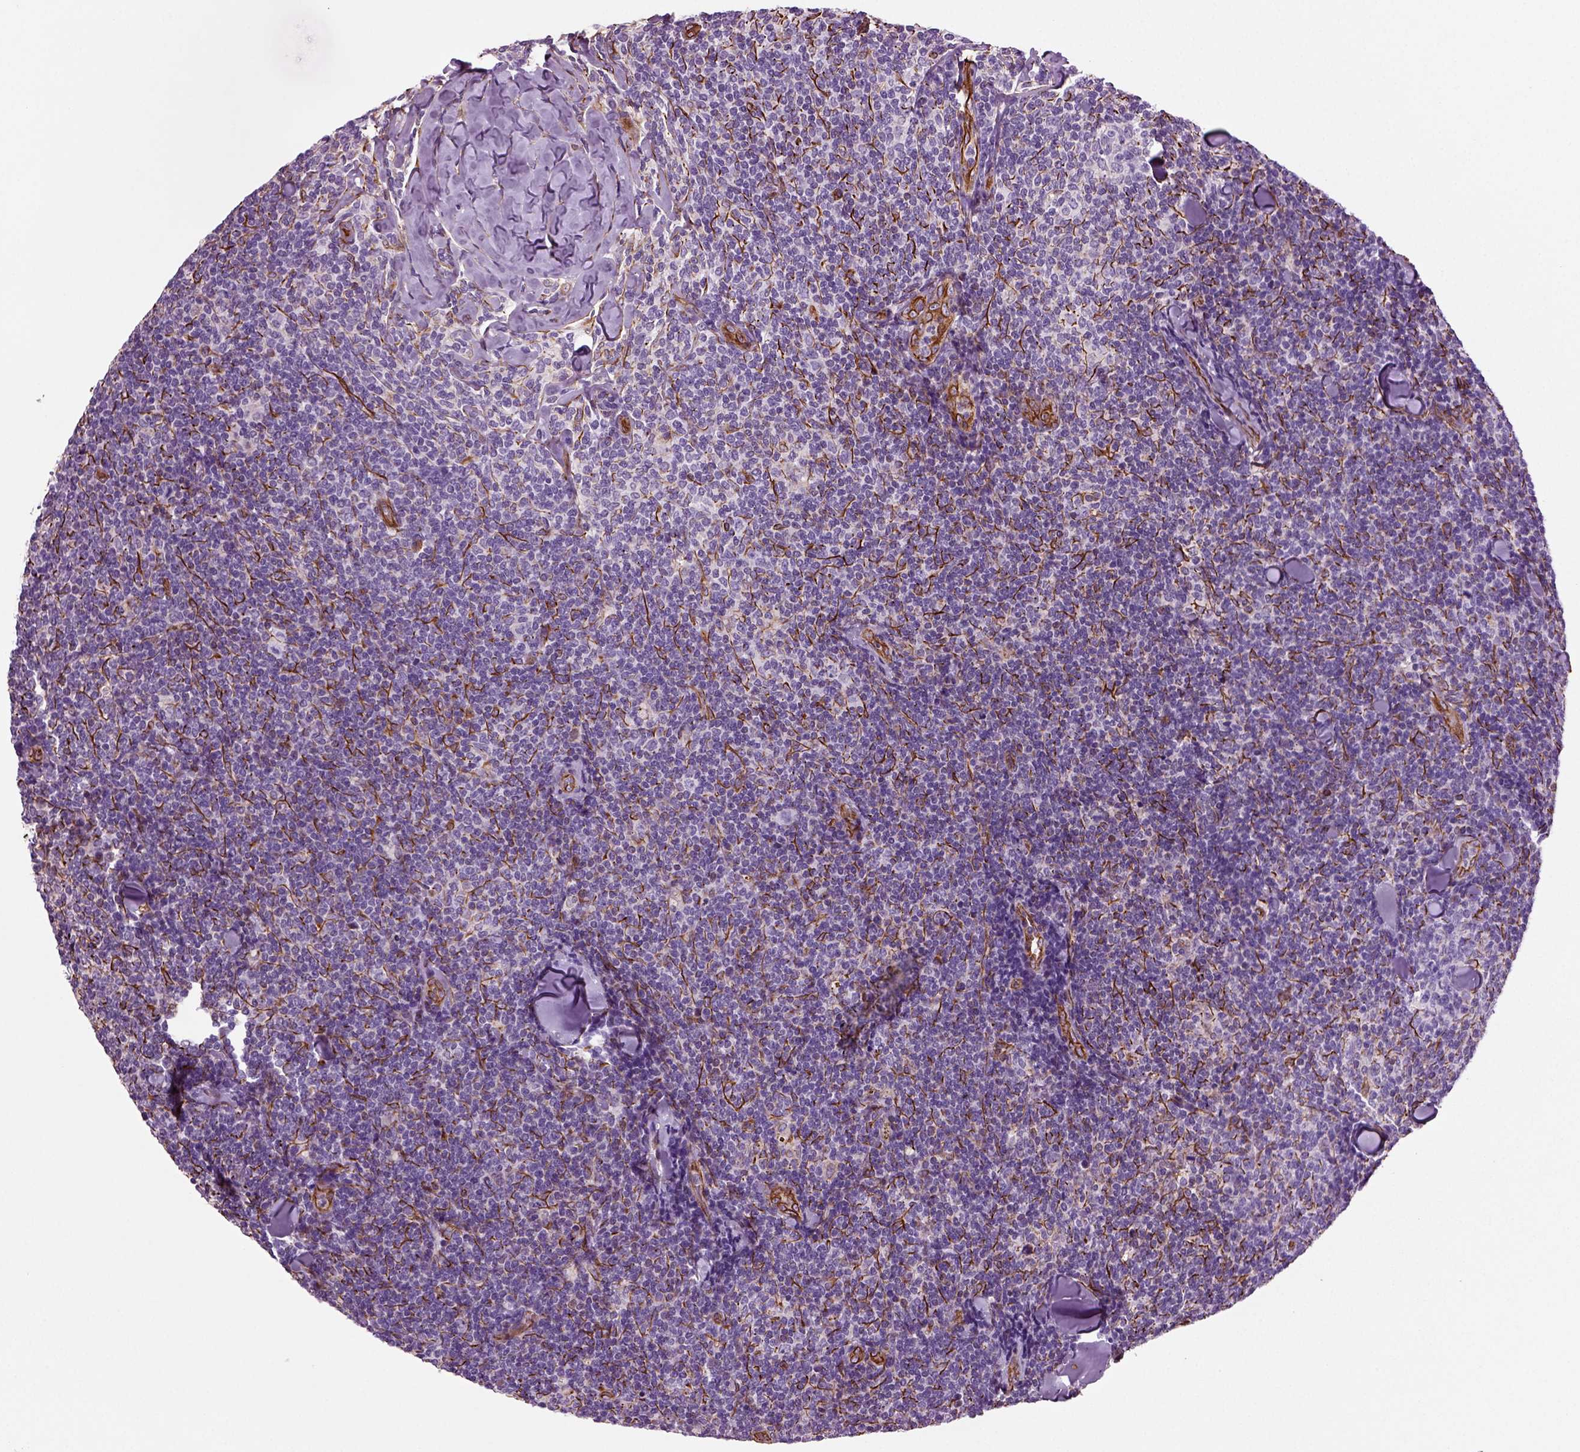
{"staining": {"intensity": "negative", "quantity": "none", "location": "none"}, "tissue": "lymphoma", "cell_type": "Tumor cells", "image_type": "cancer", "snomed": [{"axis": "morphology", "description": "Malignant lymphoma, non-Hodgkin's type, Low grade"}, {"axis": "topography", "description": "Lymph node"}], "caption": "Image shows no protein positivity in tumor cells of low-grade malignant lymphoma, non-Hodgkin's type tissue.", "gene": "ACER3", "patient": {"sex": "female", "age": 56}}